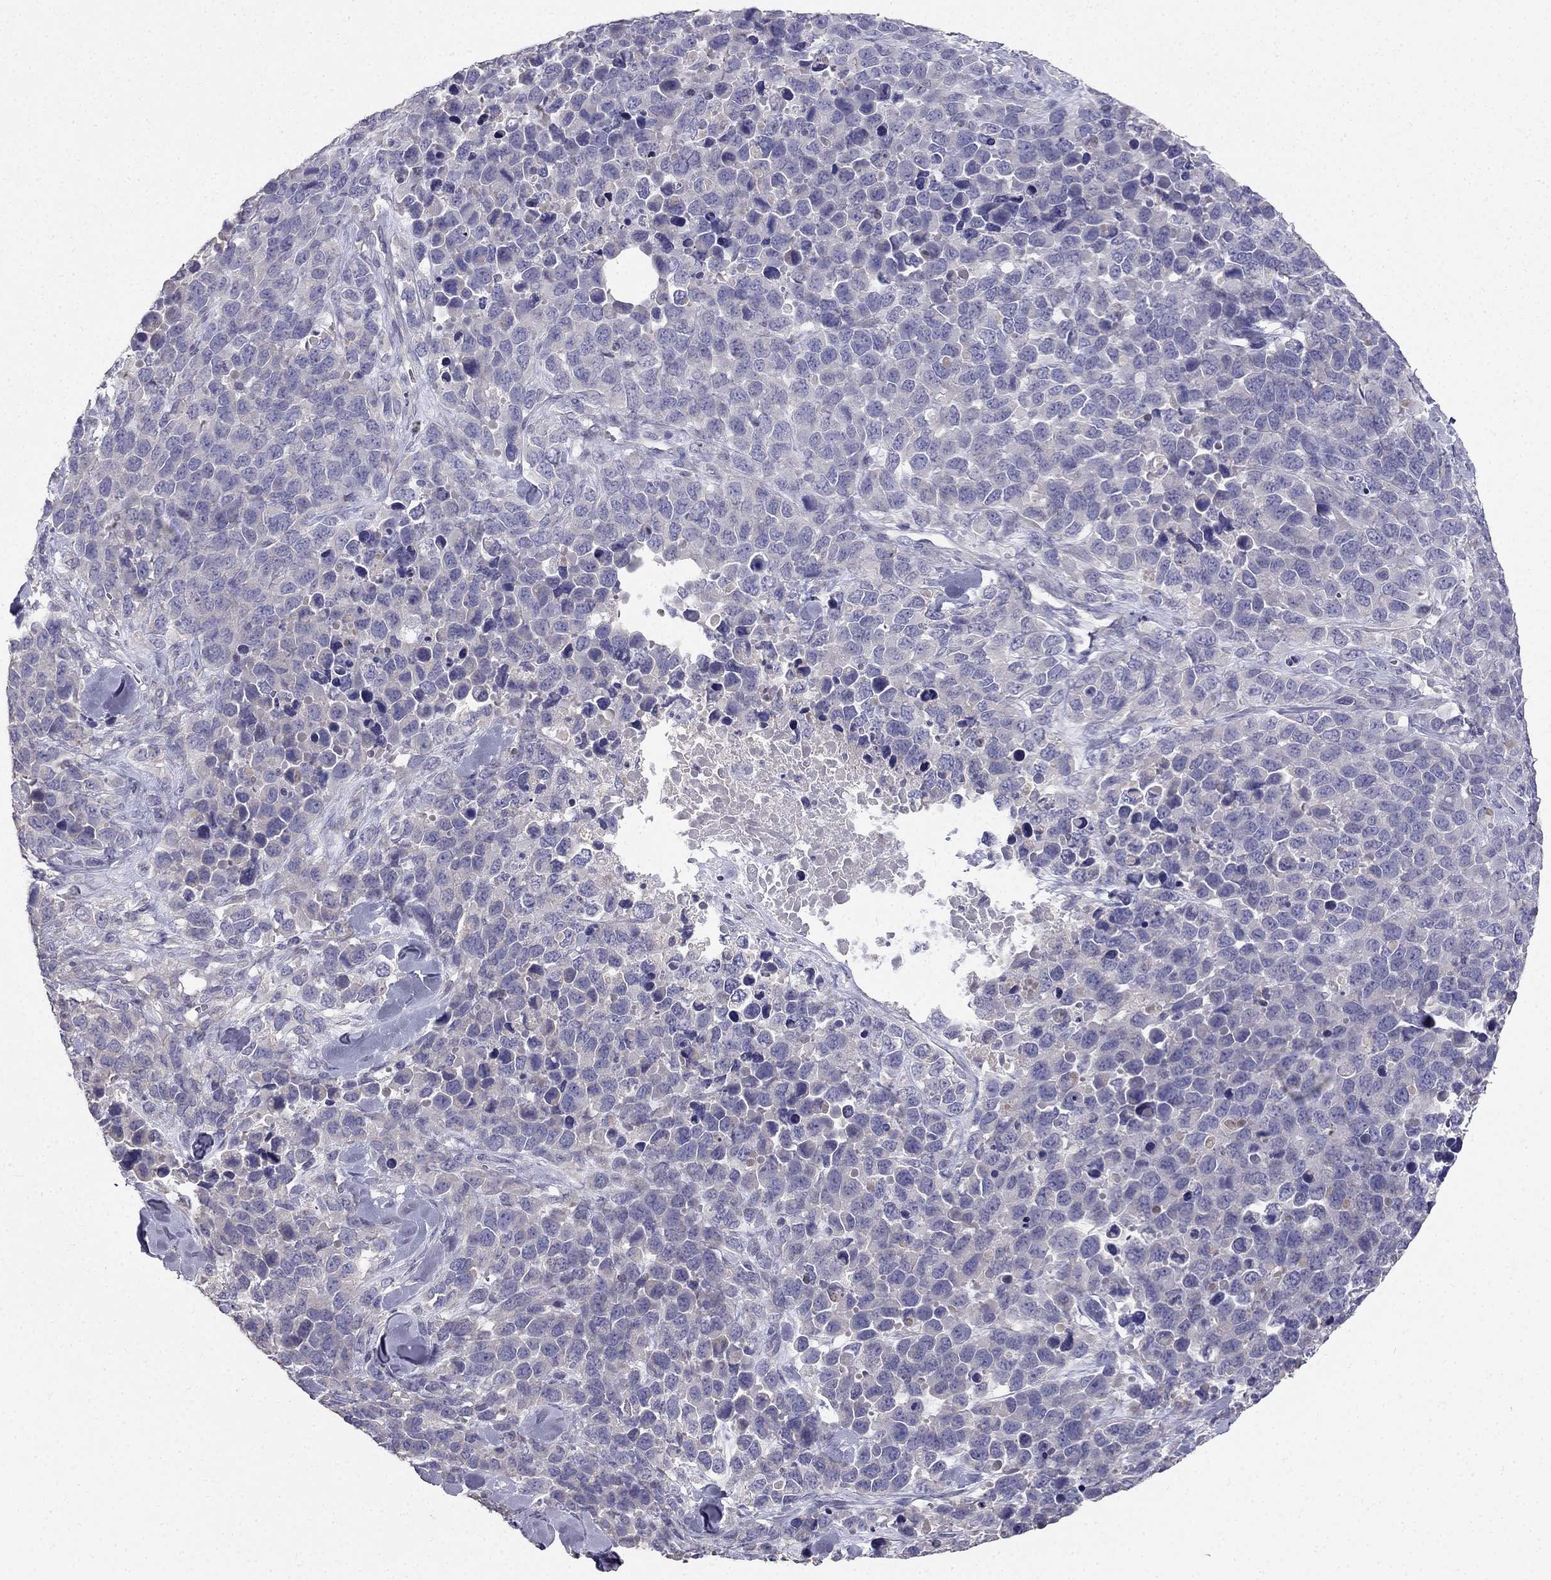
{"staining": {"intensity": "negative", "quantity": "none", "location": "none"}, "tissue": "melanoma", "cell_type": "Tumor cells", "image_type": "cancer", "snomed": [{"axis": "morphology", "description": "Malignant melanoma, Metastatic site"}, {"axis": "topography", "description": "Skin"}], "caption": "This is an IHC micrograph of malignant melanoma (metastatic site). There is no positivity in tumor cells.", "gene": "AS3MT", "patient": {"sex": "male", "age": 84}}